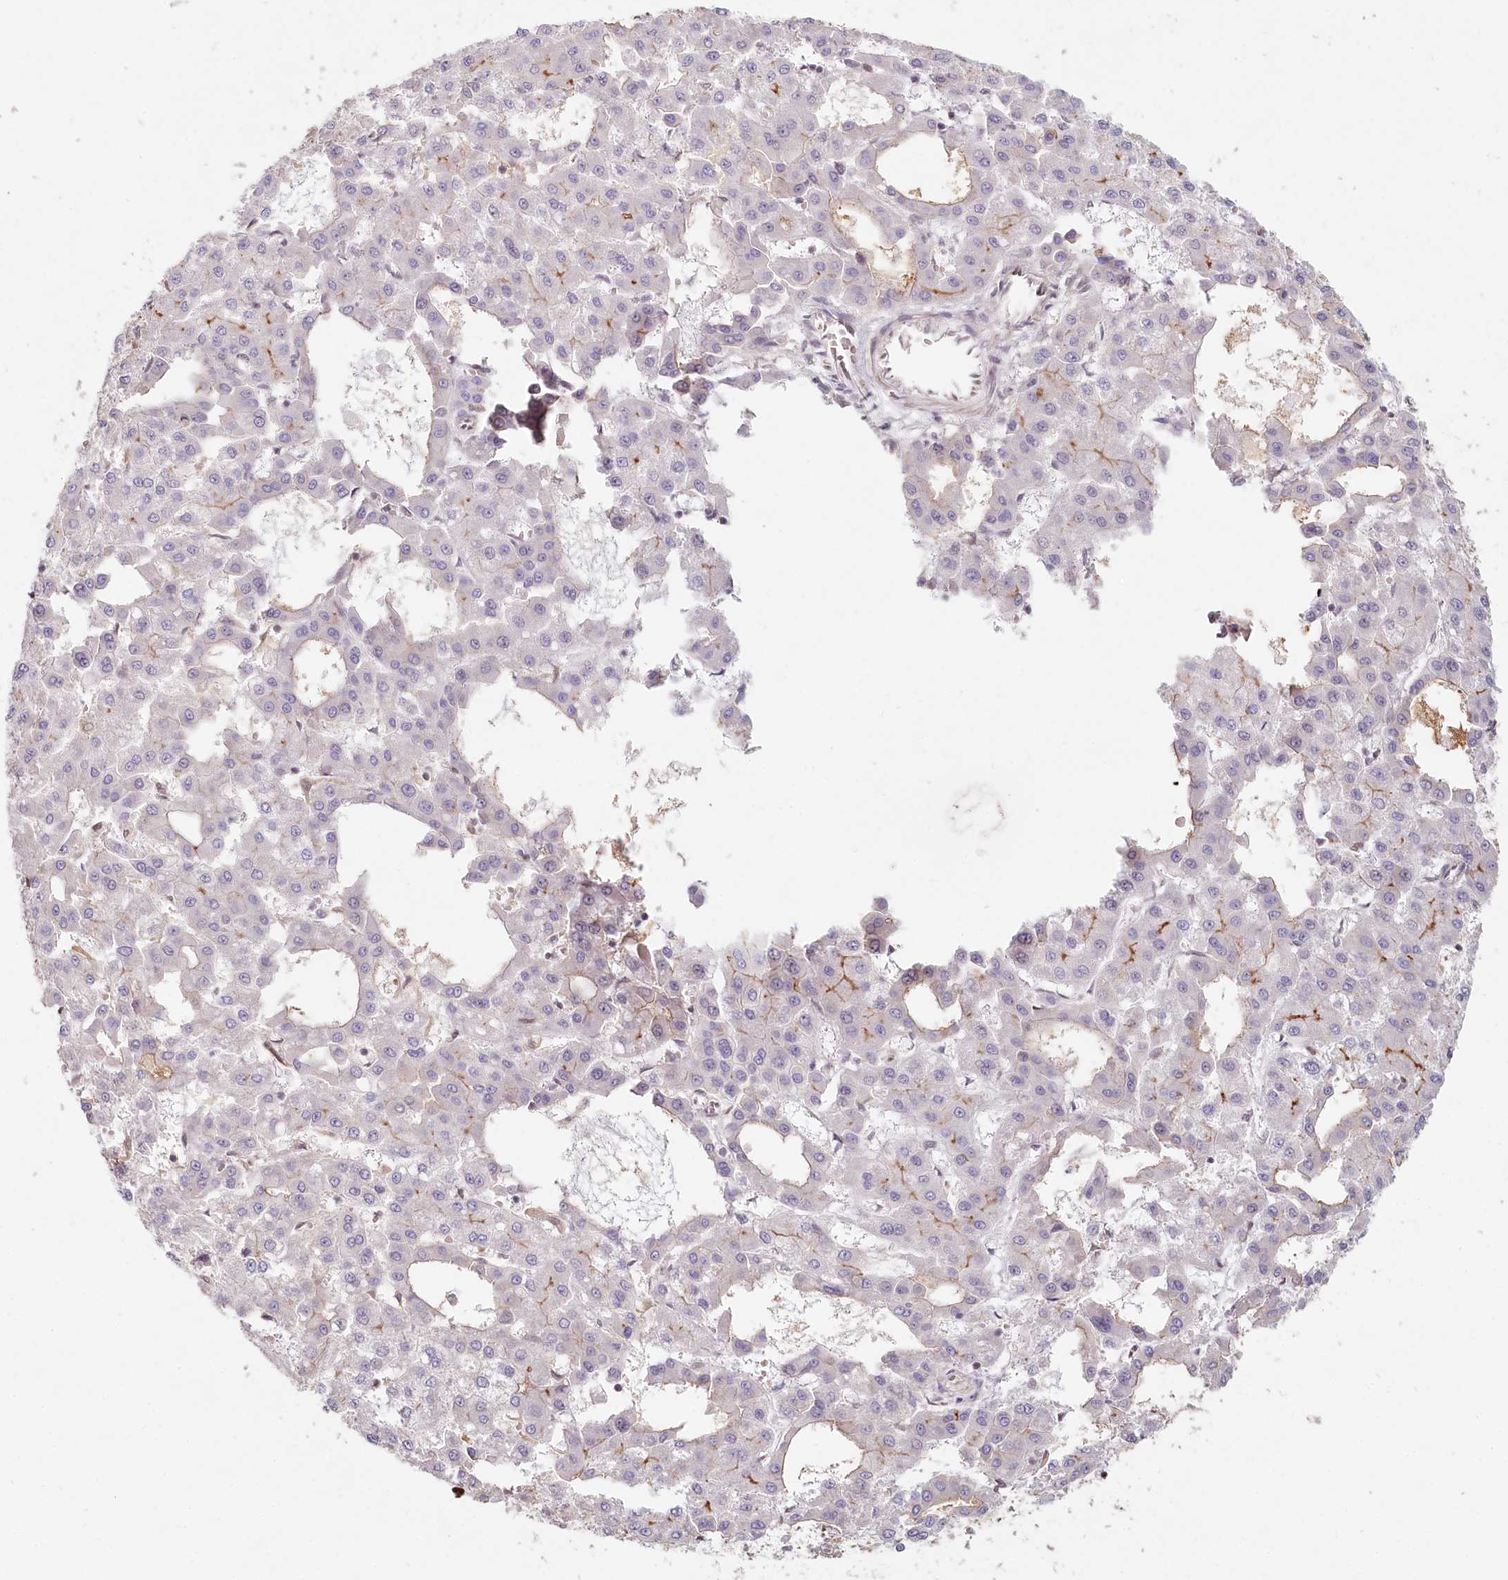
{"staining": {"intensity": "weak", "quantity": "<25%", "location": "cytoplasmic/membranous"}, "tissue": "liver cancer", "cell_type": "Tumor cells", "image_type": "cancer", "snomed": [{"axis": "morphology", "description": "Carcinoma, Hepatocellular, NOS"}, {"axis": "topography", "description": "Liver"}], "caption": "Human liver cancer (hepatocellular carcinoma) stained for a protein using immunohistochemistry (IHC) demonstrates no staining in tumor cells.", "gene": "TCHP", "patient": {"sex": "male", "age": 47}}